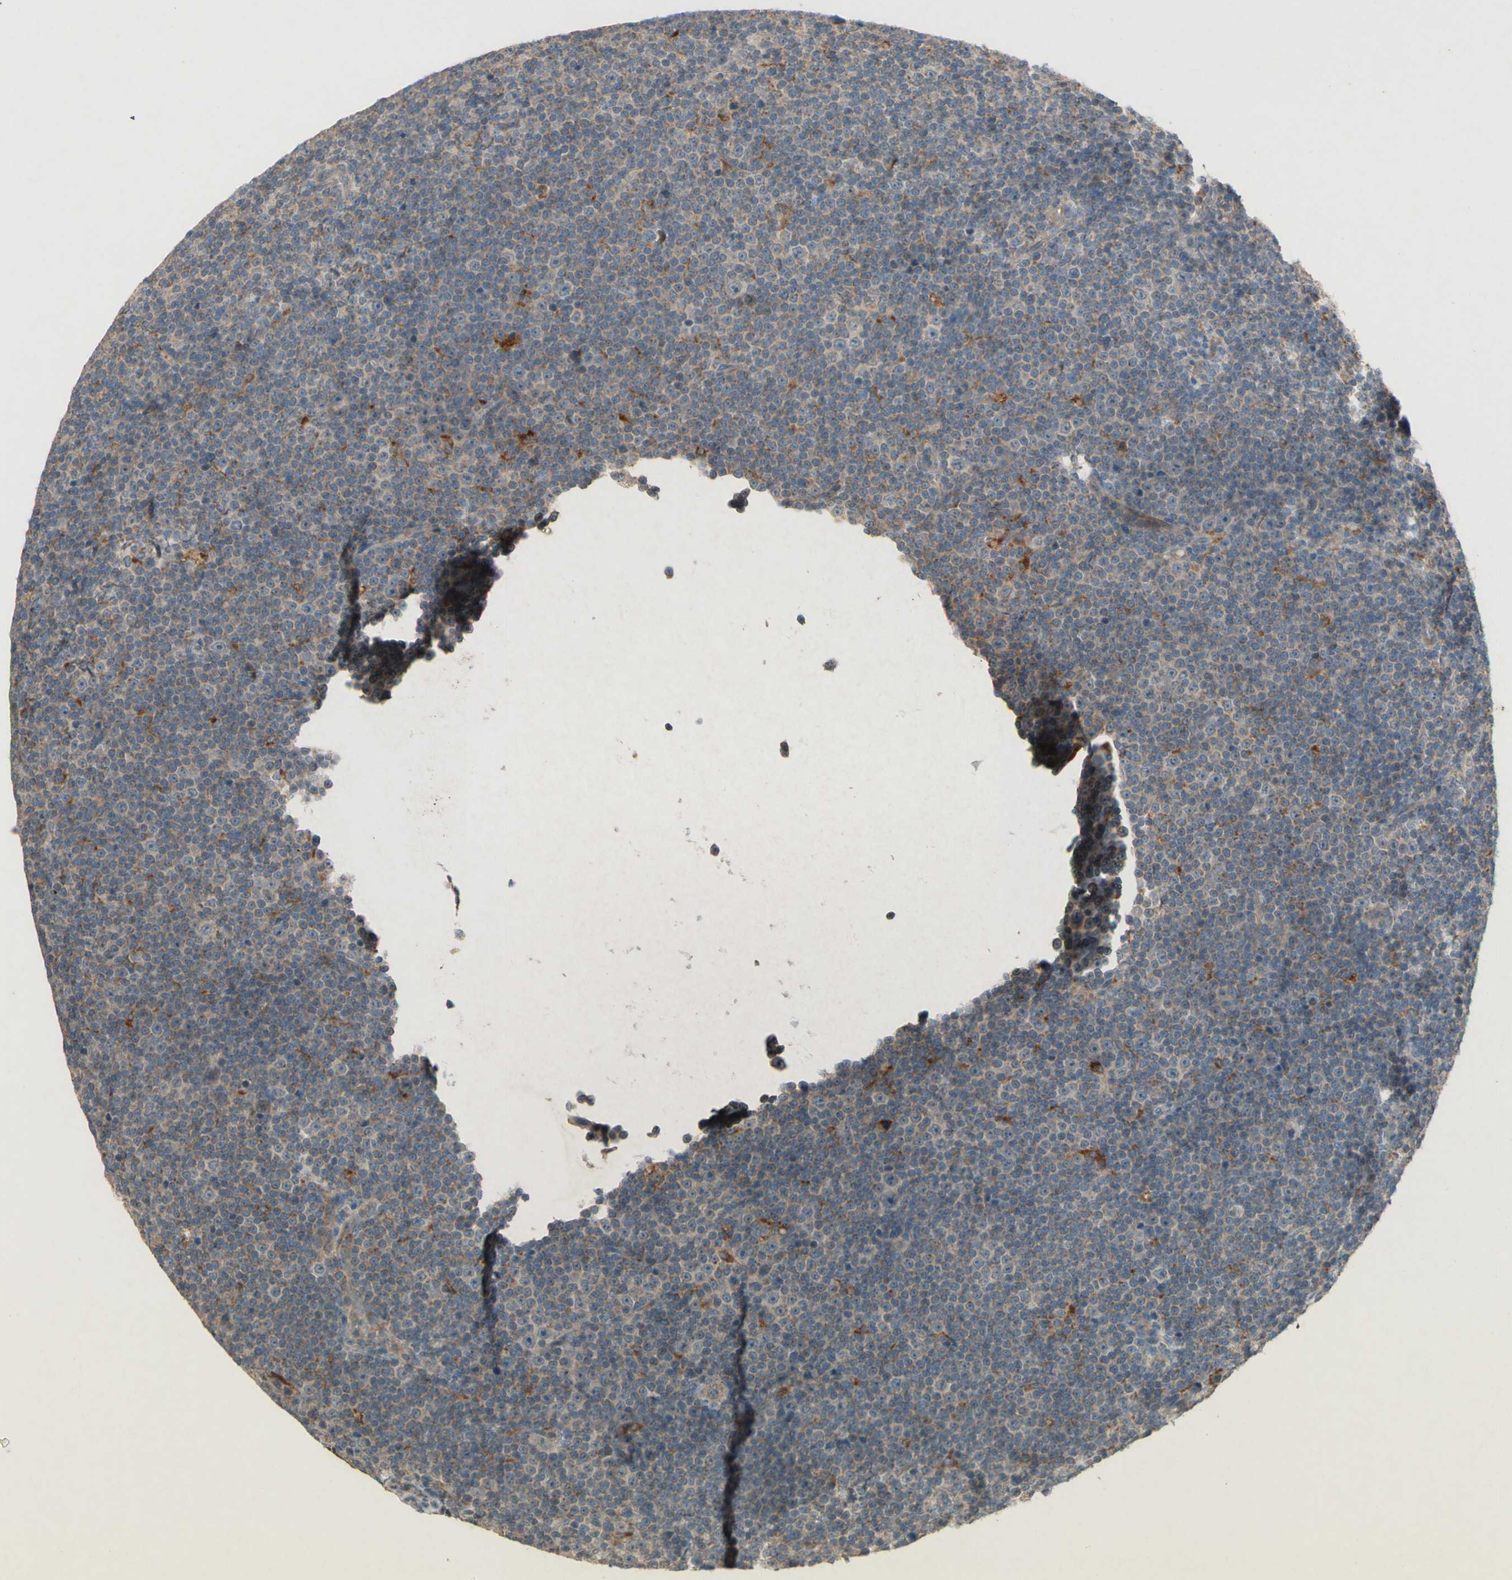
{"staining": {"intensity": "negative", "quantity": "none", "location": "none"}, "tissue": "lymphoma", "cell_type": "Tumor cells", "image_type": "cancer", "snomed": [{"axis": "morphology", "description": "Malignant lymphoma, non-Hodgkin's type, Low grade"}, {"axis": "topography", "description": "Lymph node"}], "caption": "Protein analysis of low-grade malignant lymphoma, non-Hodgkin's type exhibits no significant expression in tumor cells.", "gene": "ATP6V1F", "patient": {"sex": "female", "age": 67}}